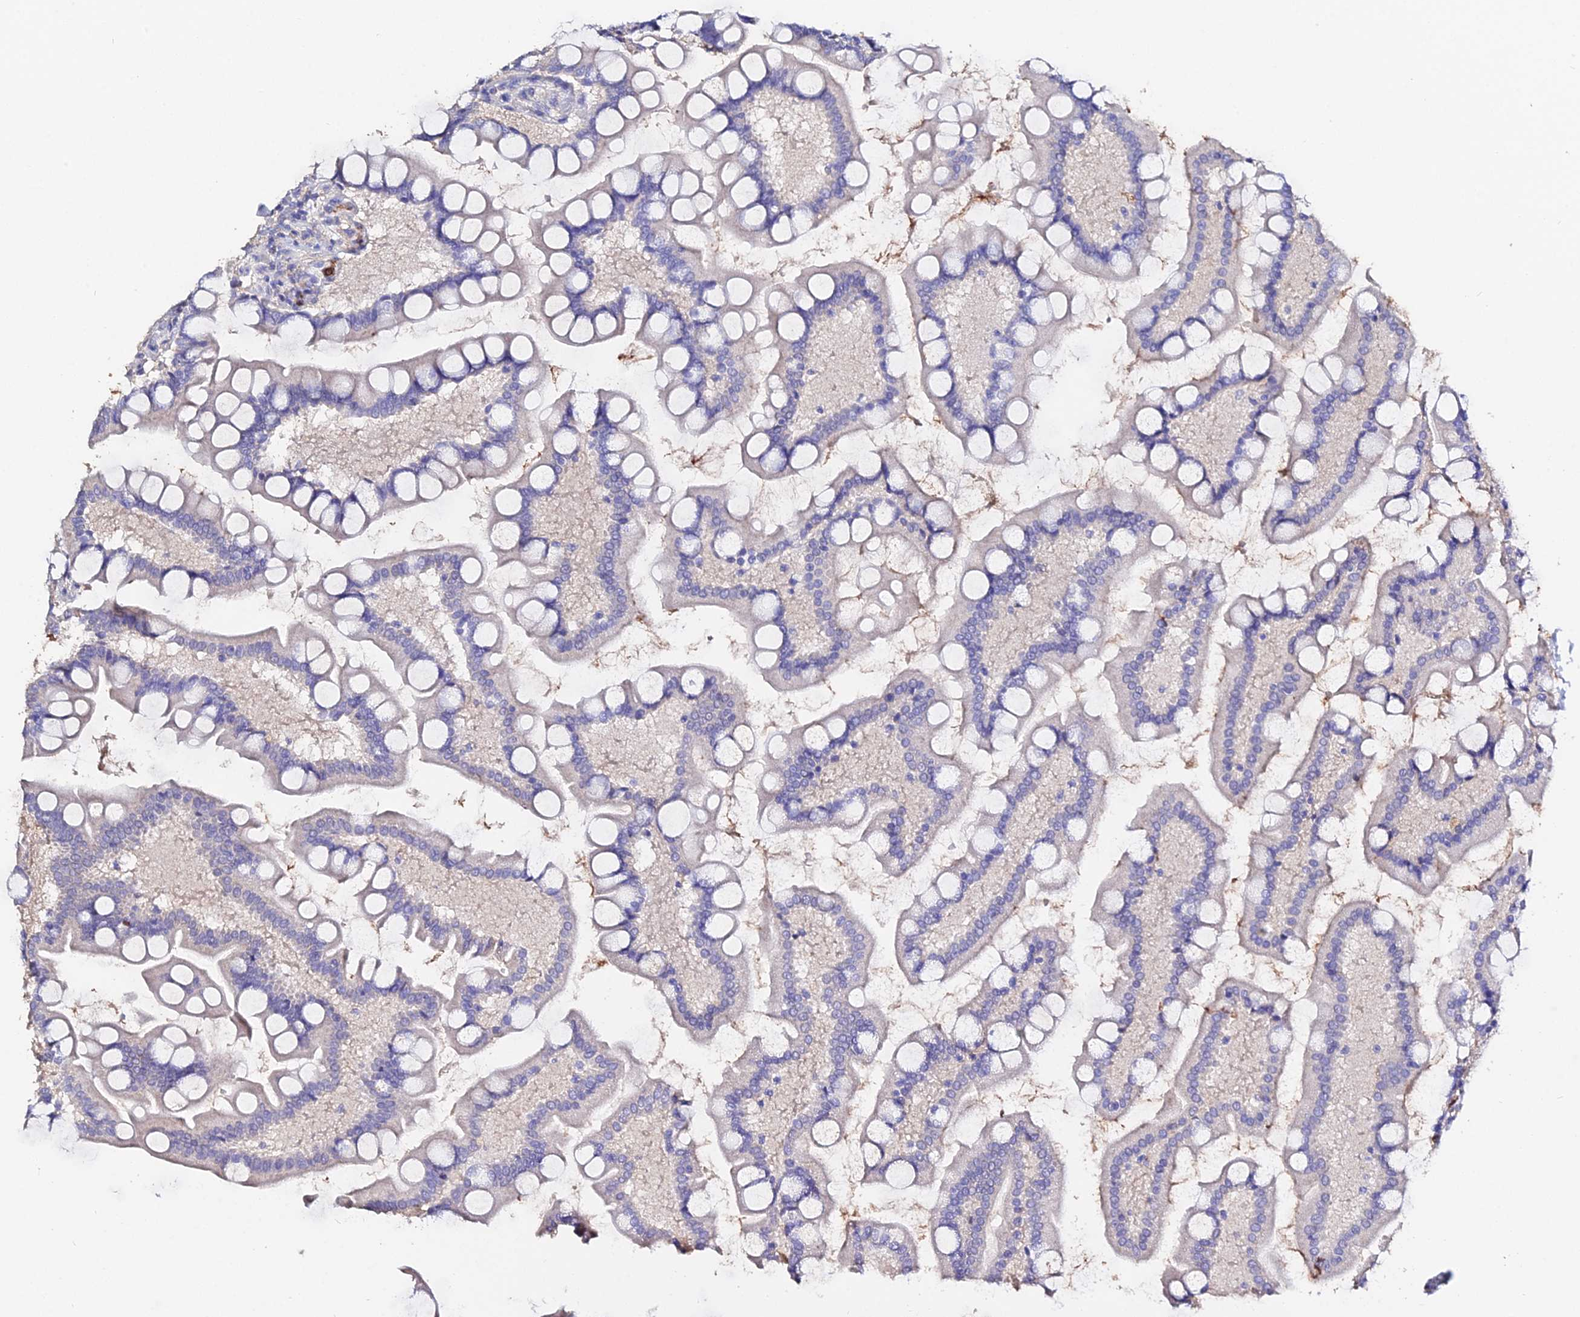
{"staining": {"intensity": "weak", "quantity": "<25%", "location": "cytoplasmic/membranous"}, "tissue": "small intestine", "cell_type": "Glandular cells", "image_type": "normal", "snomed": [{"axis": "morphology", "description": "Normal tissue, NOS"}, {"axis": "topography", "description": "Small intestine"}], "caption": "Immunohistochemical staining of benign small intestine reveals no significant positivity in glandular cells. The staining is performed using DAB (3,3'-diaminobenzidine) brown chromogen with nuclei counter-stained in using hematoxylin.", "gene": "ESM1", "patient": {"sex": "male", "age": 41}}